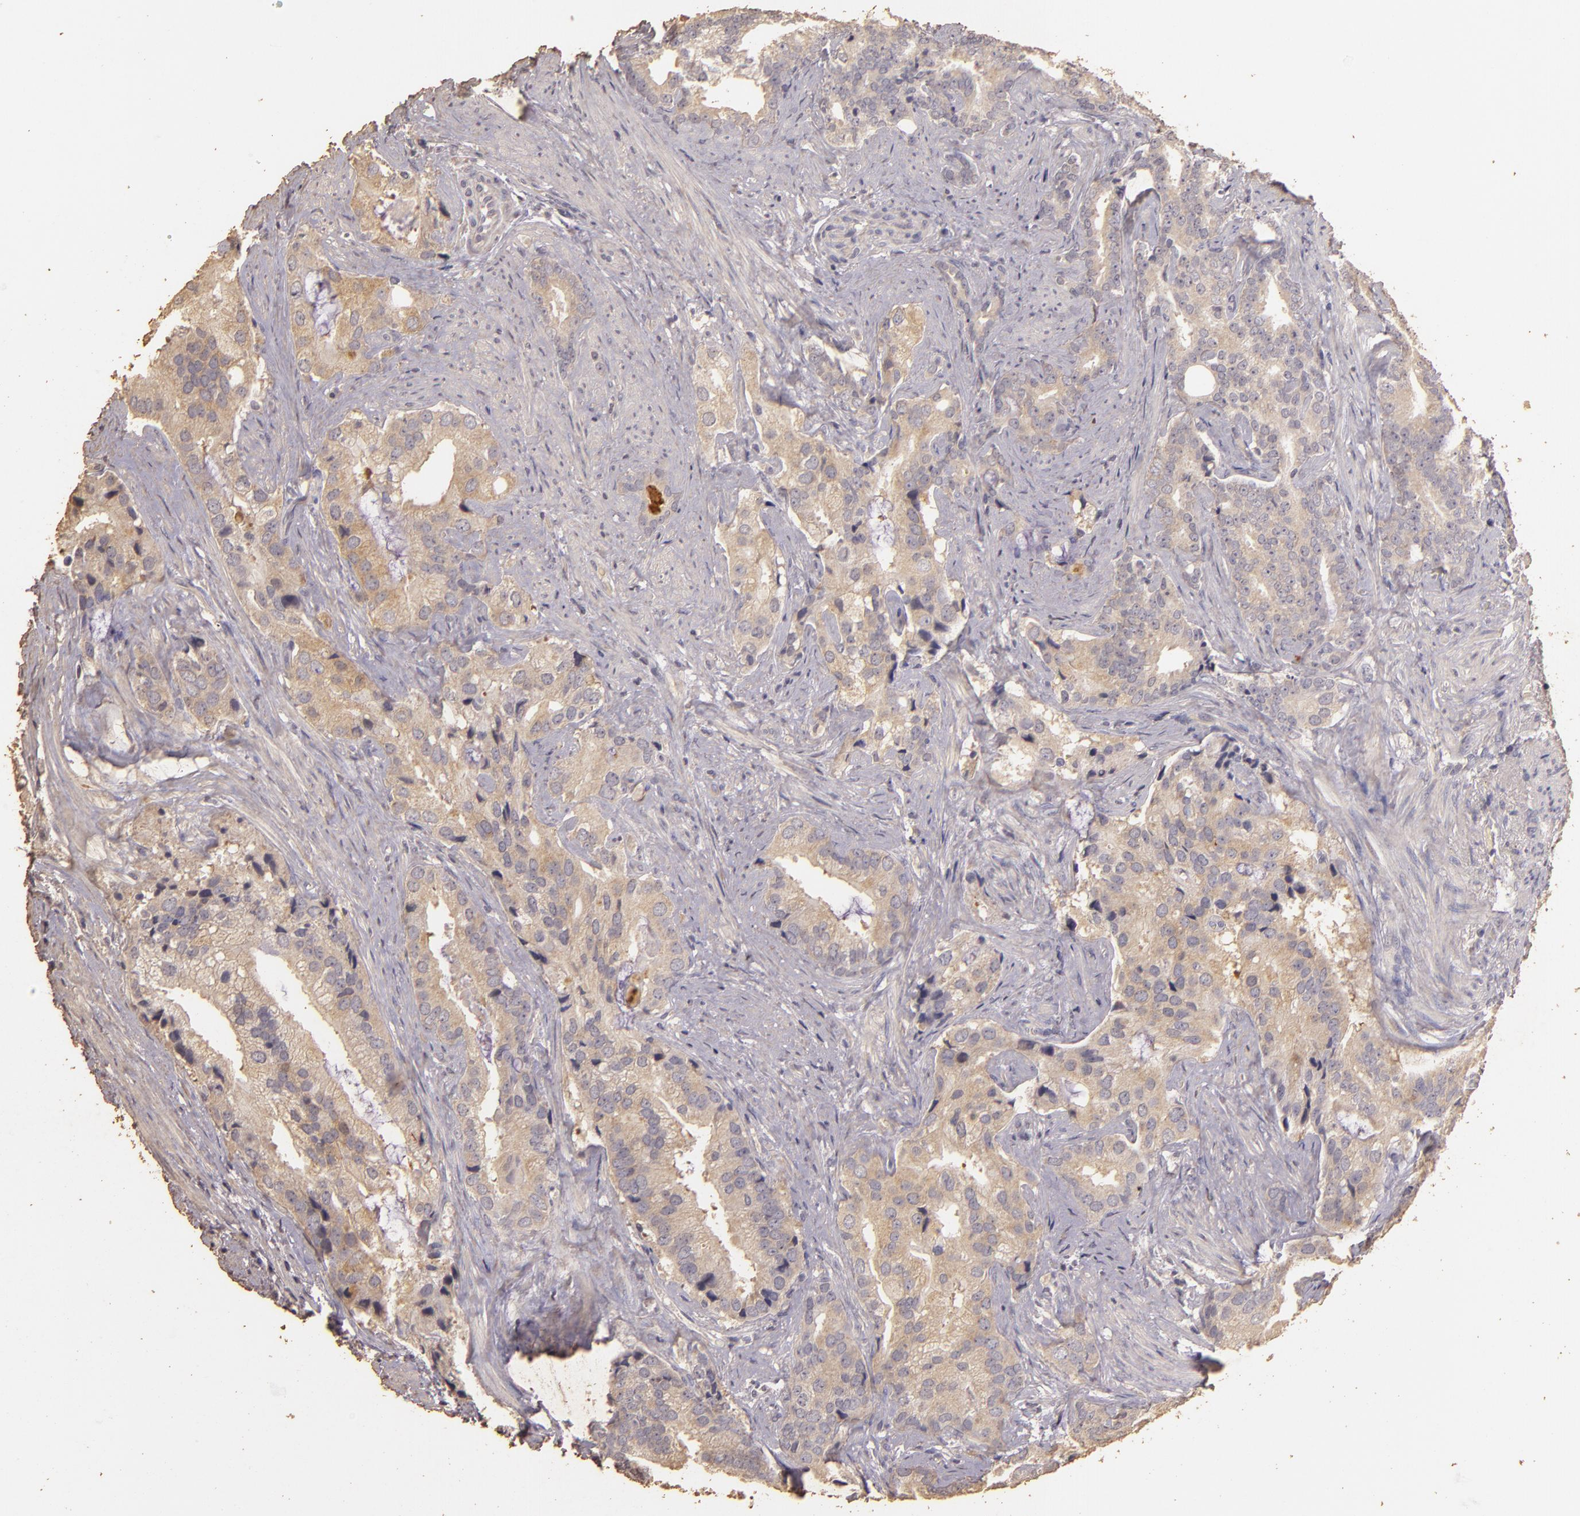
{"staining": {"intensity": "weak", "quantity": ">75%", "location": "cytoplasmic/membranous"}, "tissue": "prostate cancer", "cell_type": "Tumor cells", "image_type": "cancer", "snomed": [{"axis": "morphology", "description": "Adenocarcinoma, Low grade"}, {"axis": "topography", "description": "Prostate"}], "caption": "Low-grade adenocarcinoma (prostate) stained with a protein marker demonstrates weak staining in tumor cells.", "gene": "BCL2L13", "patient": {"sex": "male", "age": 71}}